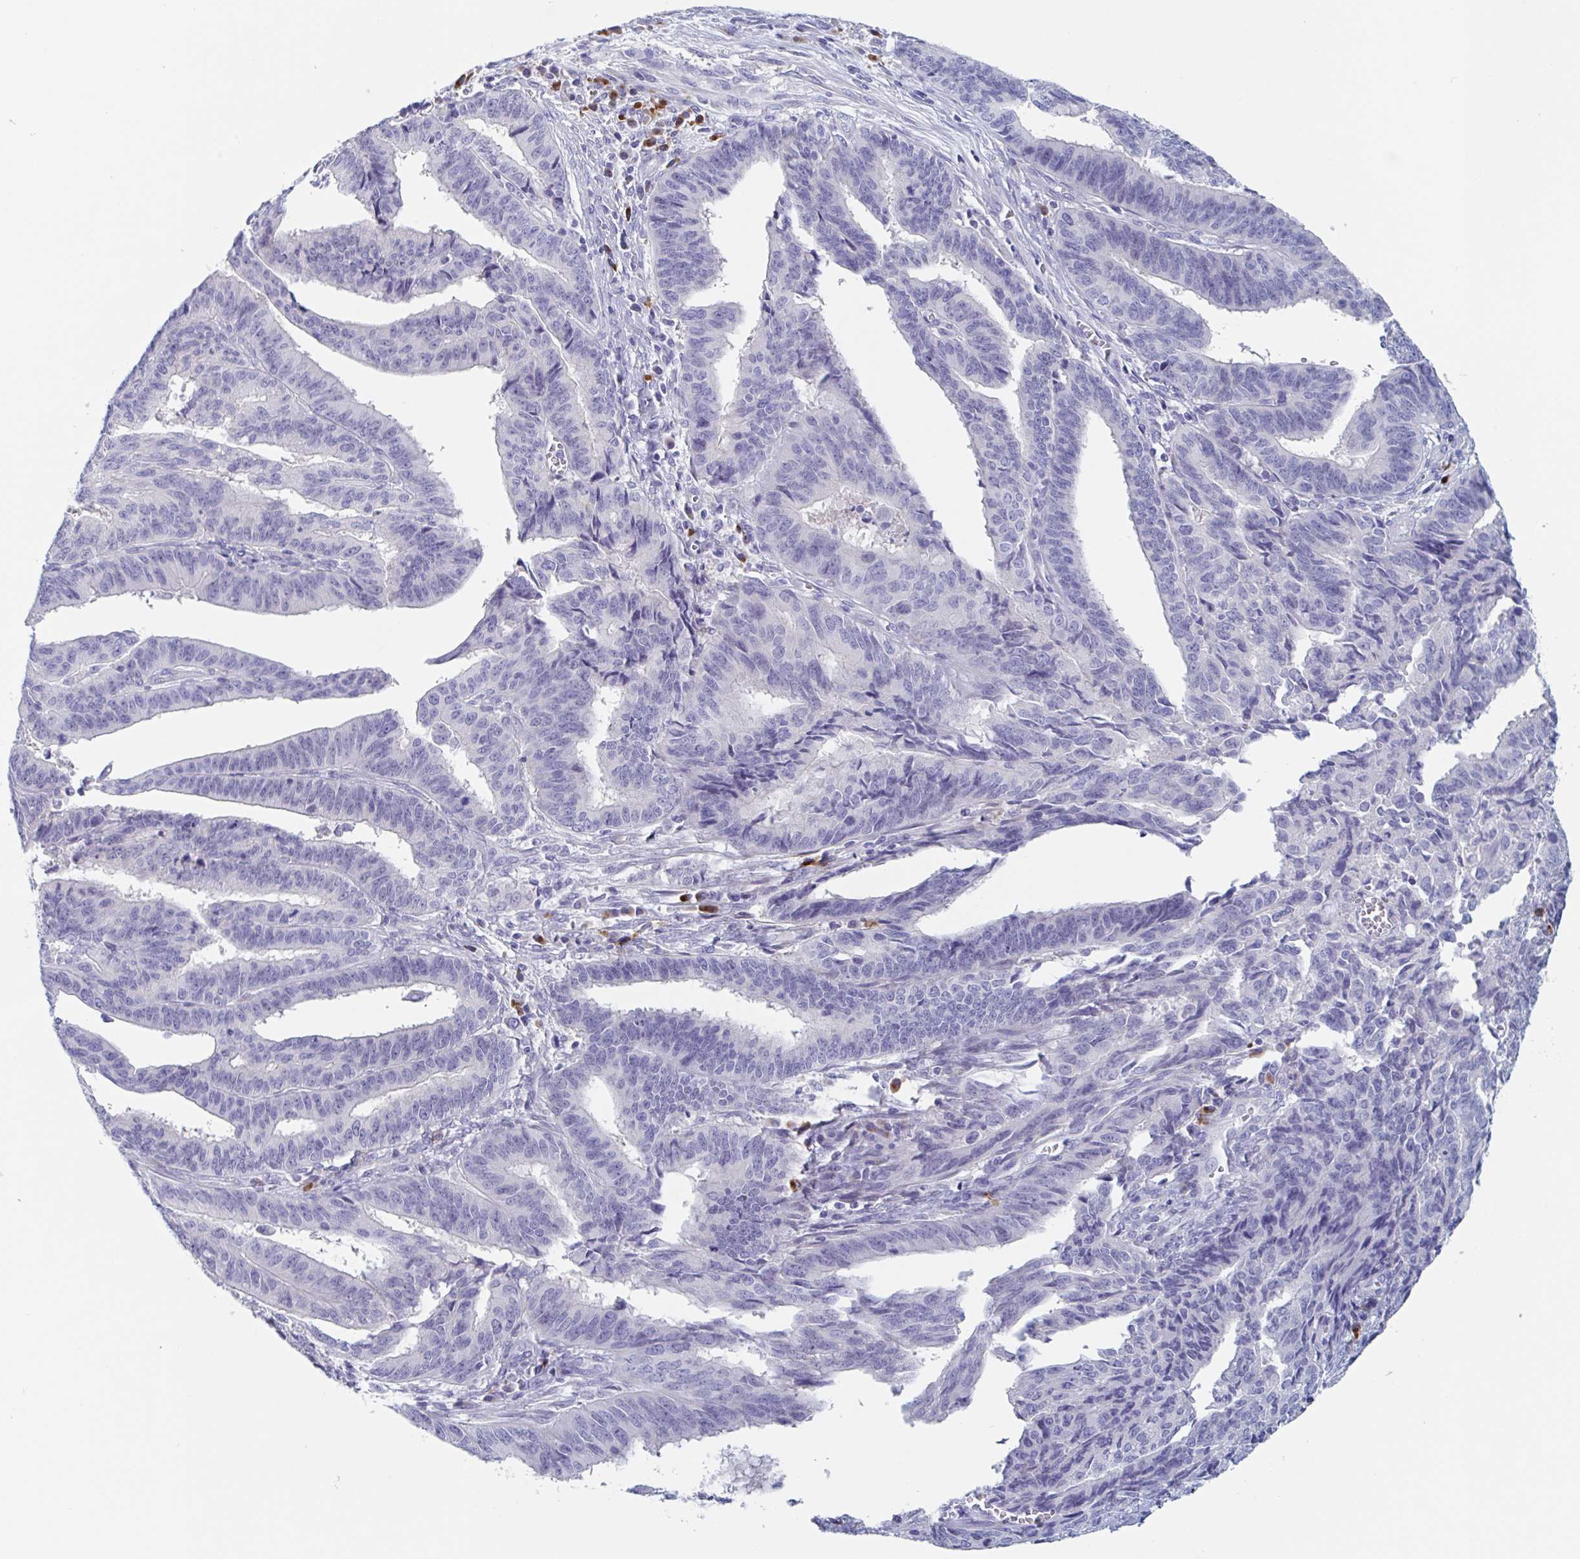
{"staining": {"intensity": "negative", "quantity": "none", "location": "none"}, "tissue": "endometrial cancer", "cell_type": "Tumor cells", "image_type": "cancer", "snomed": [{"axis": "morphology", "description": "Adenocarcinoma, NOS"}, {"axis": "topography", "description": "Endometrium"}], "caption": "This is an immunohistochemistry (IHC) micrograph of endometrial cancer (adenocarcinoma). There is no positivity in tumor cells.", "gene": "NT5C3B", "patient": {"sex": "female", "age": 65}}